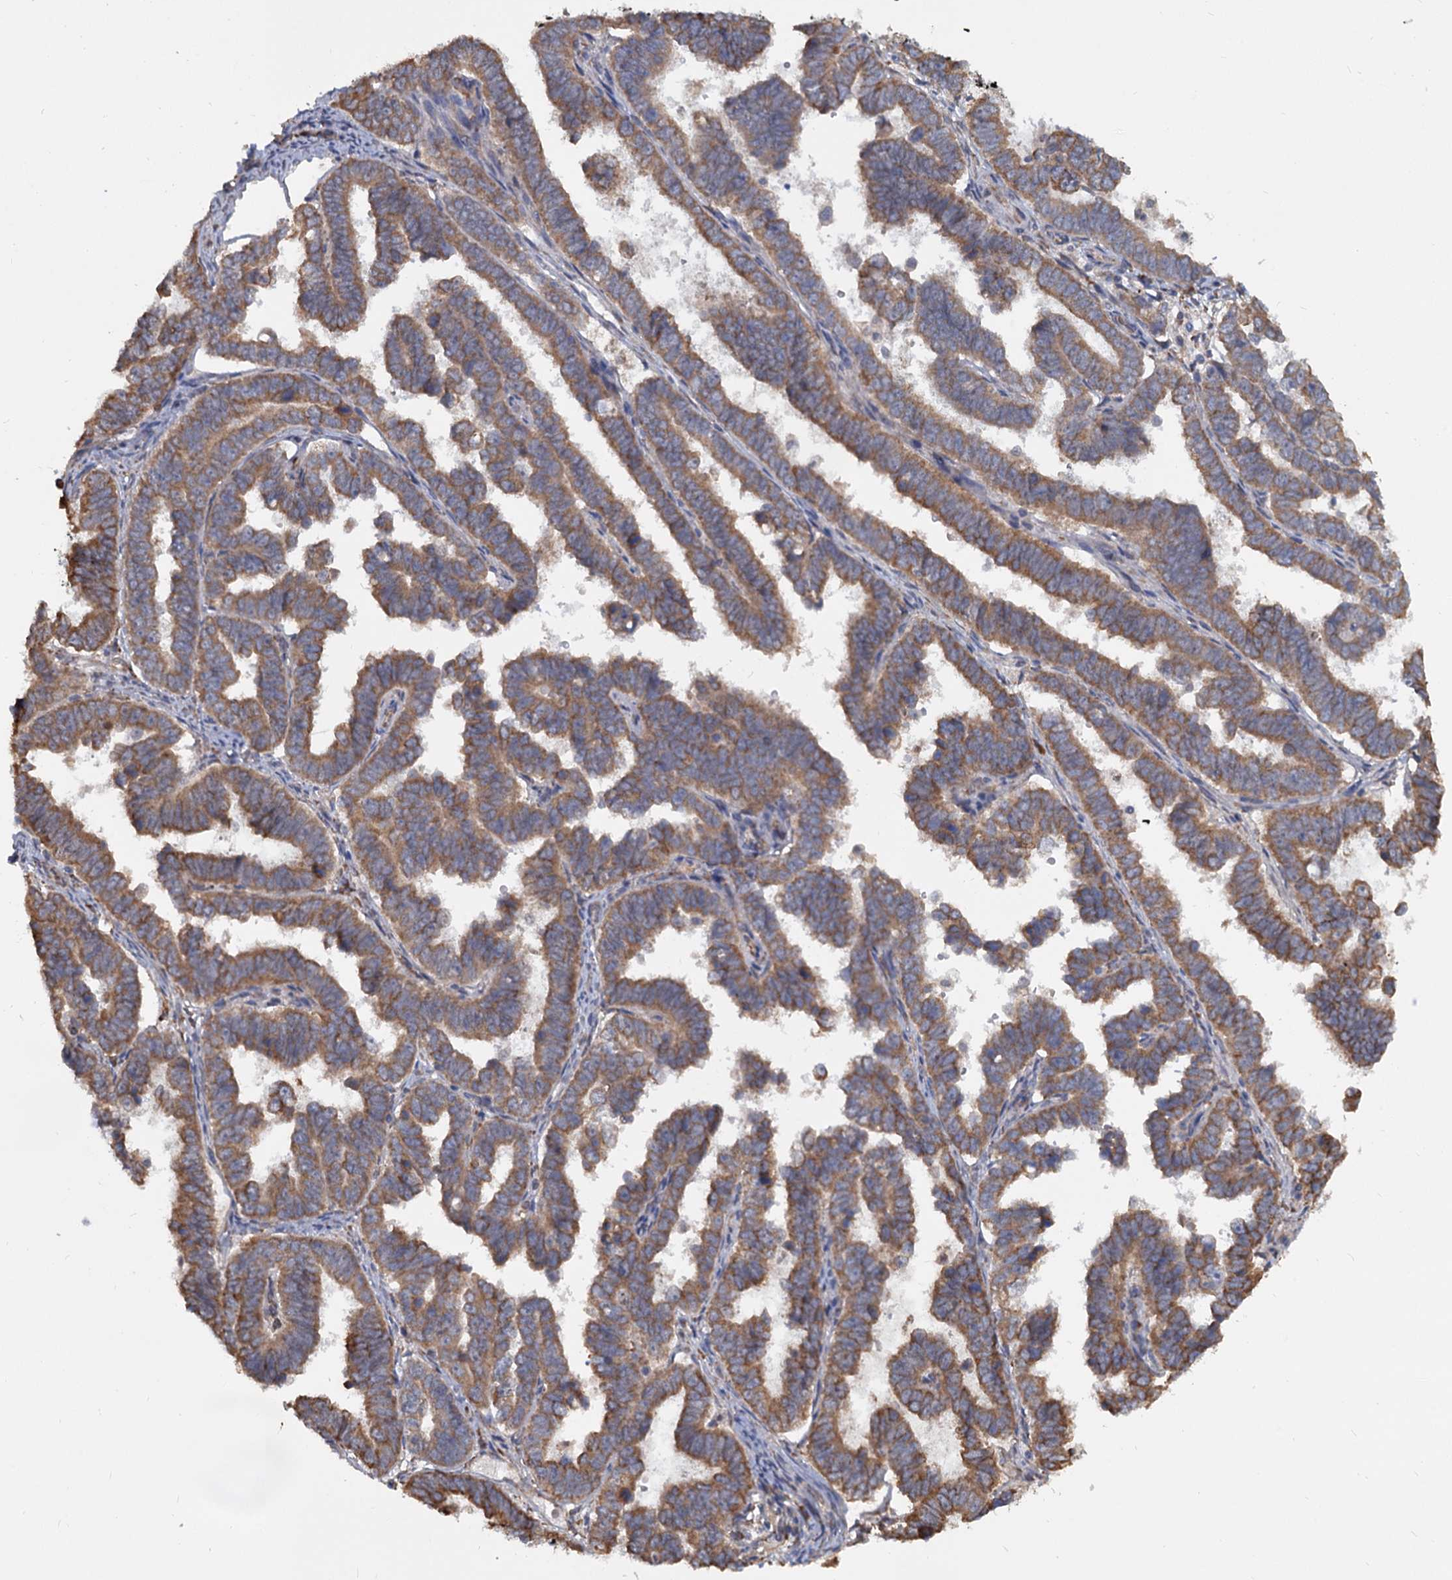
{"staining": {"intensity": "moderate", "quantity": ">75%", "location": "cytoplasmic/membranous"}, "tissue": "endometrial cancer", "cell_type": "Tumor cells", "image_type": "cancer", "snomed": [{"axis": "morphology", "description": "Adenocarcinoma, NOS"}, {"axis": "topography", "description": "Endometrium"}], "caption": "A high-resolution histopathology image shows IHC staining of endometrial adenocarcinoma, which demonstrates moderate cytoplasmic/membranous staining in approximately >75% of tumor cells.", "gene": "LRRC51", "patient": {"sex": "female", "age": 75}}